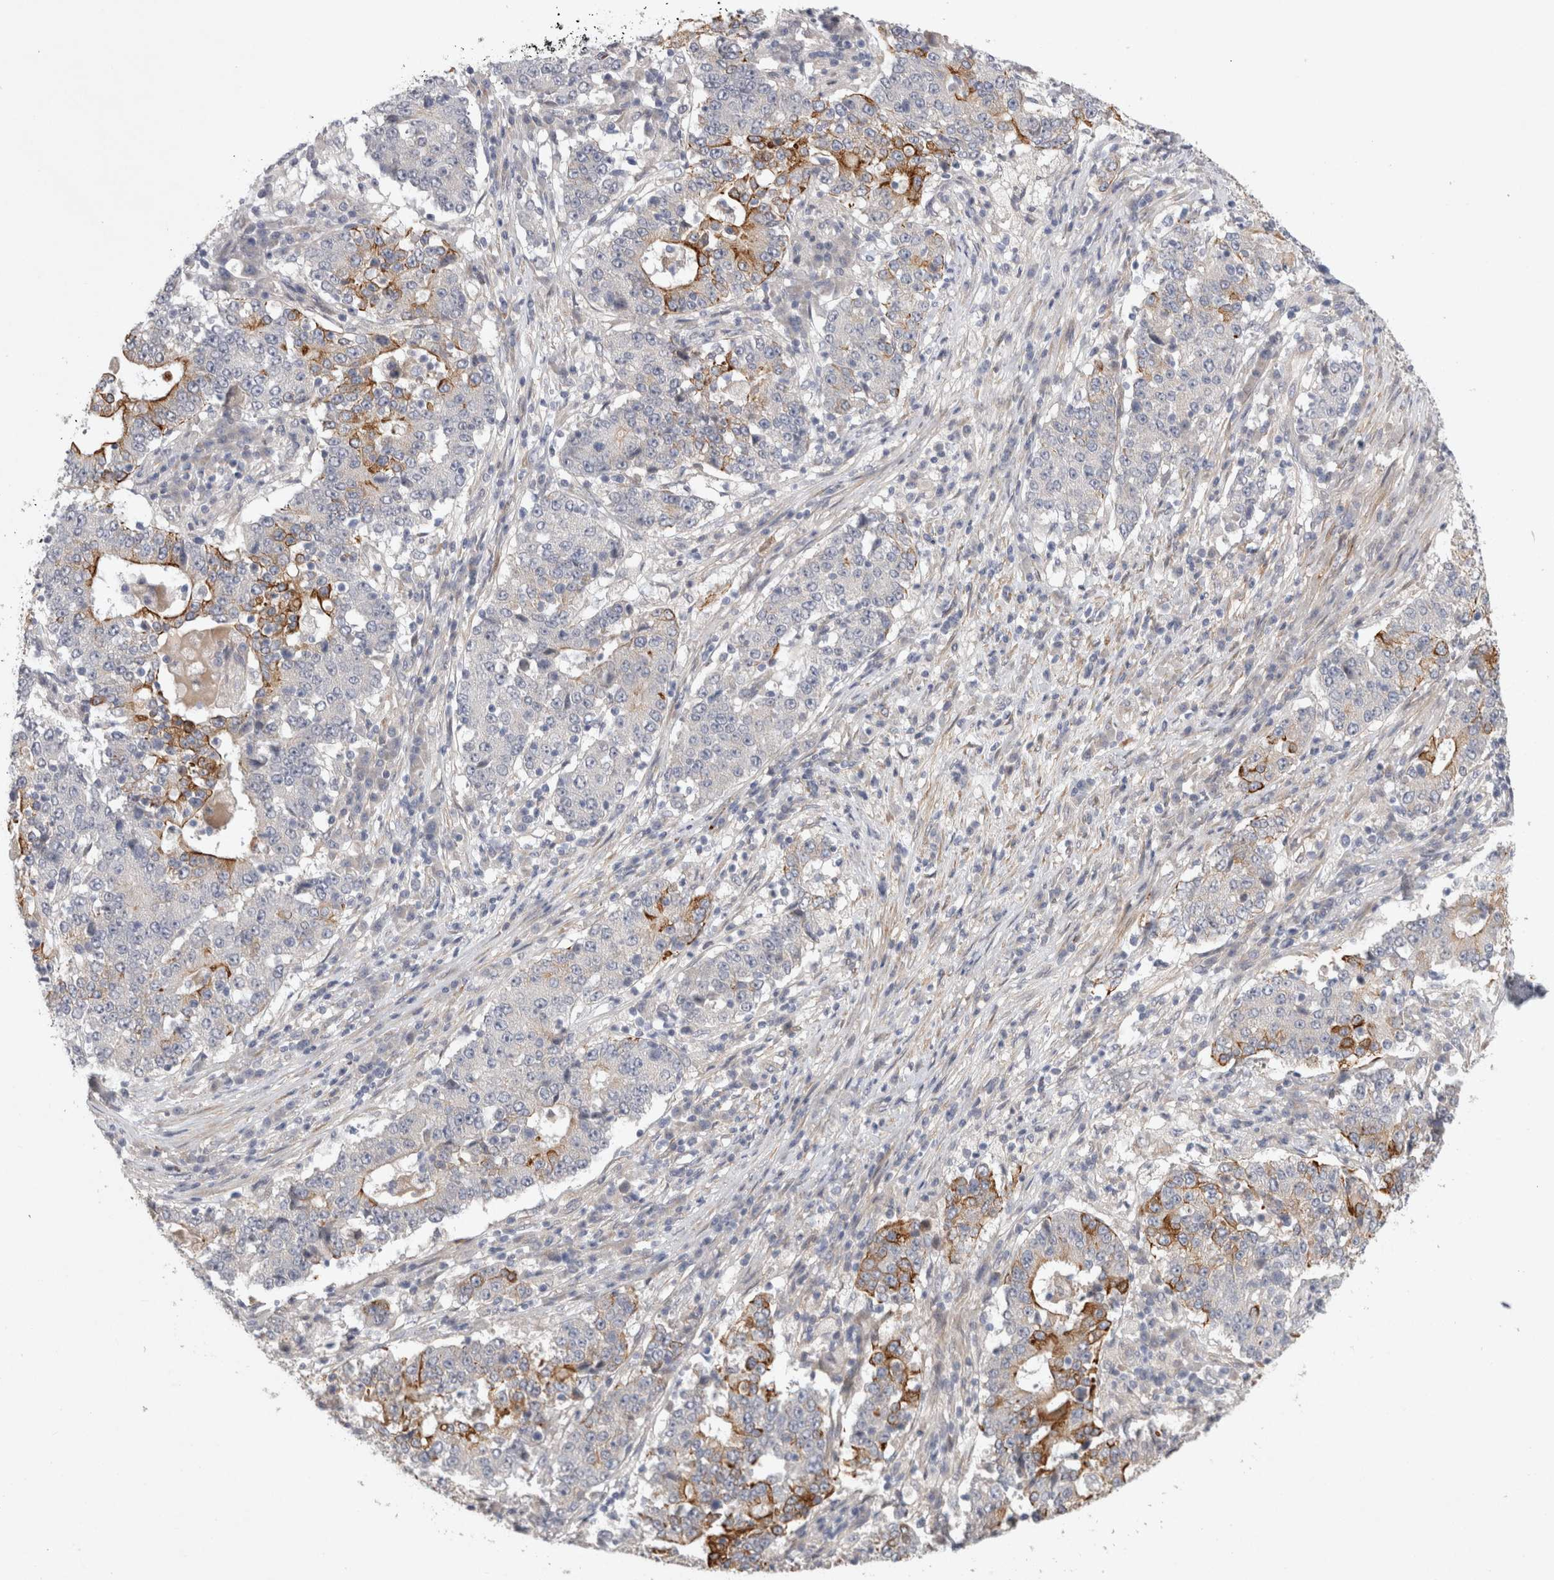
{"staining": {"intensity": "moderate", "quantity": "25%-75%", "location": "cytoplasmic/membranous"}, "tissue": "stomach cancer", "cell_type": "Tumor cells", "image_type": "cancer", "snomed": [{"axis": "morphology", "description": "Adenocarcinoma, NOS"}, {"axis": "topography", "description": "Stomach"}], "caption": "The immunohistochemical stain highlights moderate cytoplasmic/membranous expression in tumor cells of stomach adenocarcinoma tissue.", "gene": "BZW2", "patient": {"sex": "male", "age": 59}}